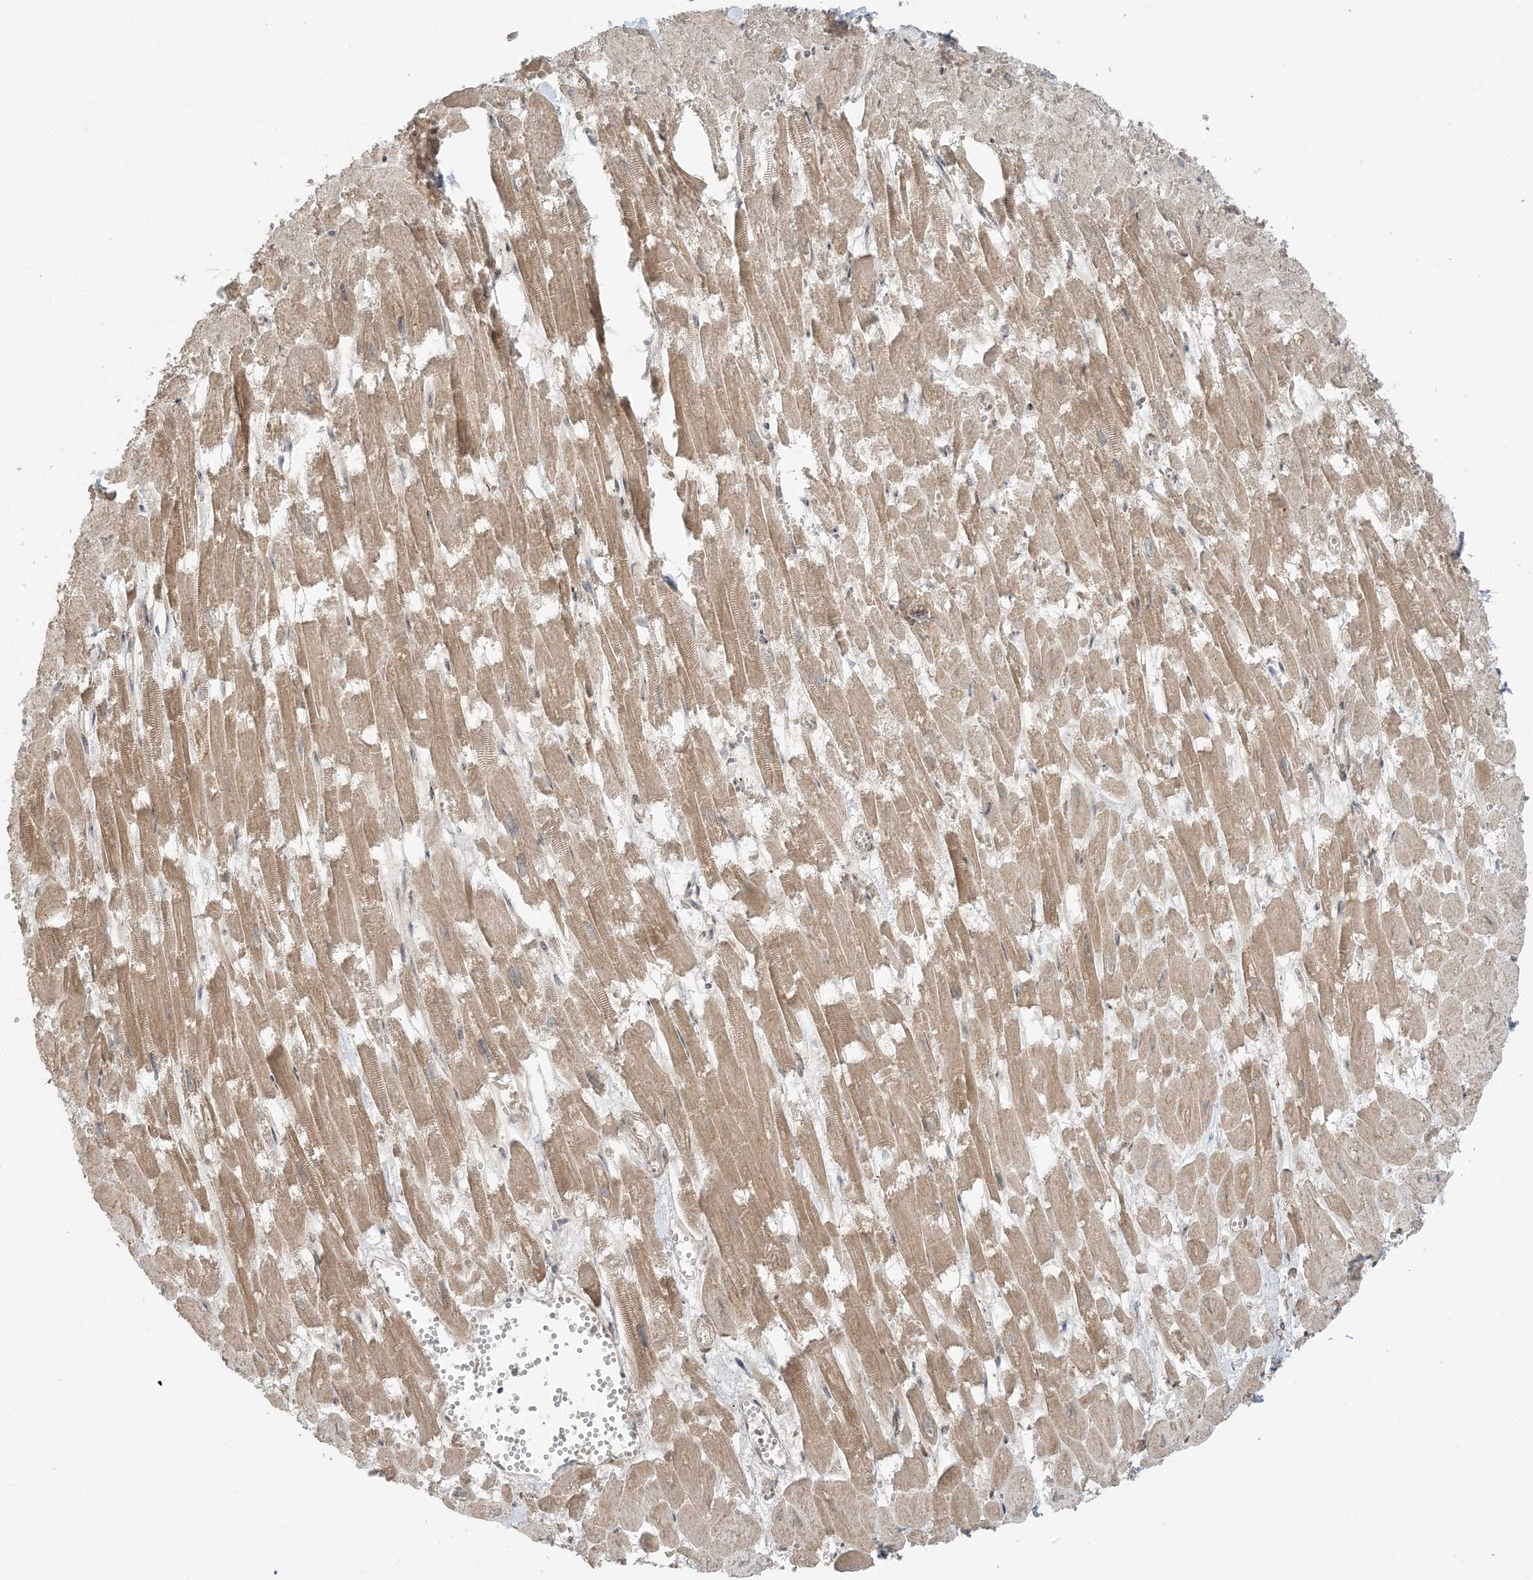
{"staining": {"intensity": "moderate", "quantity": ">75%", "location": "cytoplasmic/membranous"}, "tissue": "heart muscle", "cell_type": "Cardiomyocytes", "image_type": "normal", "snomed": [{"axis": "morphology", "description": "Normal tissue, NOS"}, {"axis": "topography", "description": "Heart"}], "caption": "Heart muscle stained with immunohistochemistry (IHC) displays moderate cytoplasmic/membranous expression in approximately >75% of cardiomyocytes.", "gene": "PHLDB2", "patient": {"sex": "male", "age": 54}}